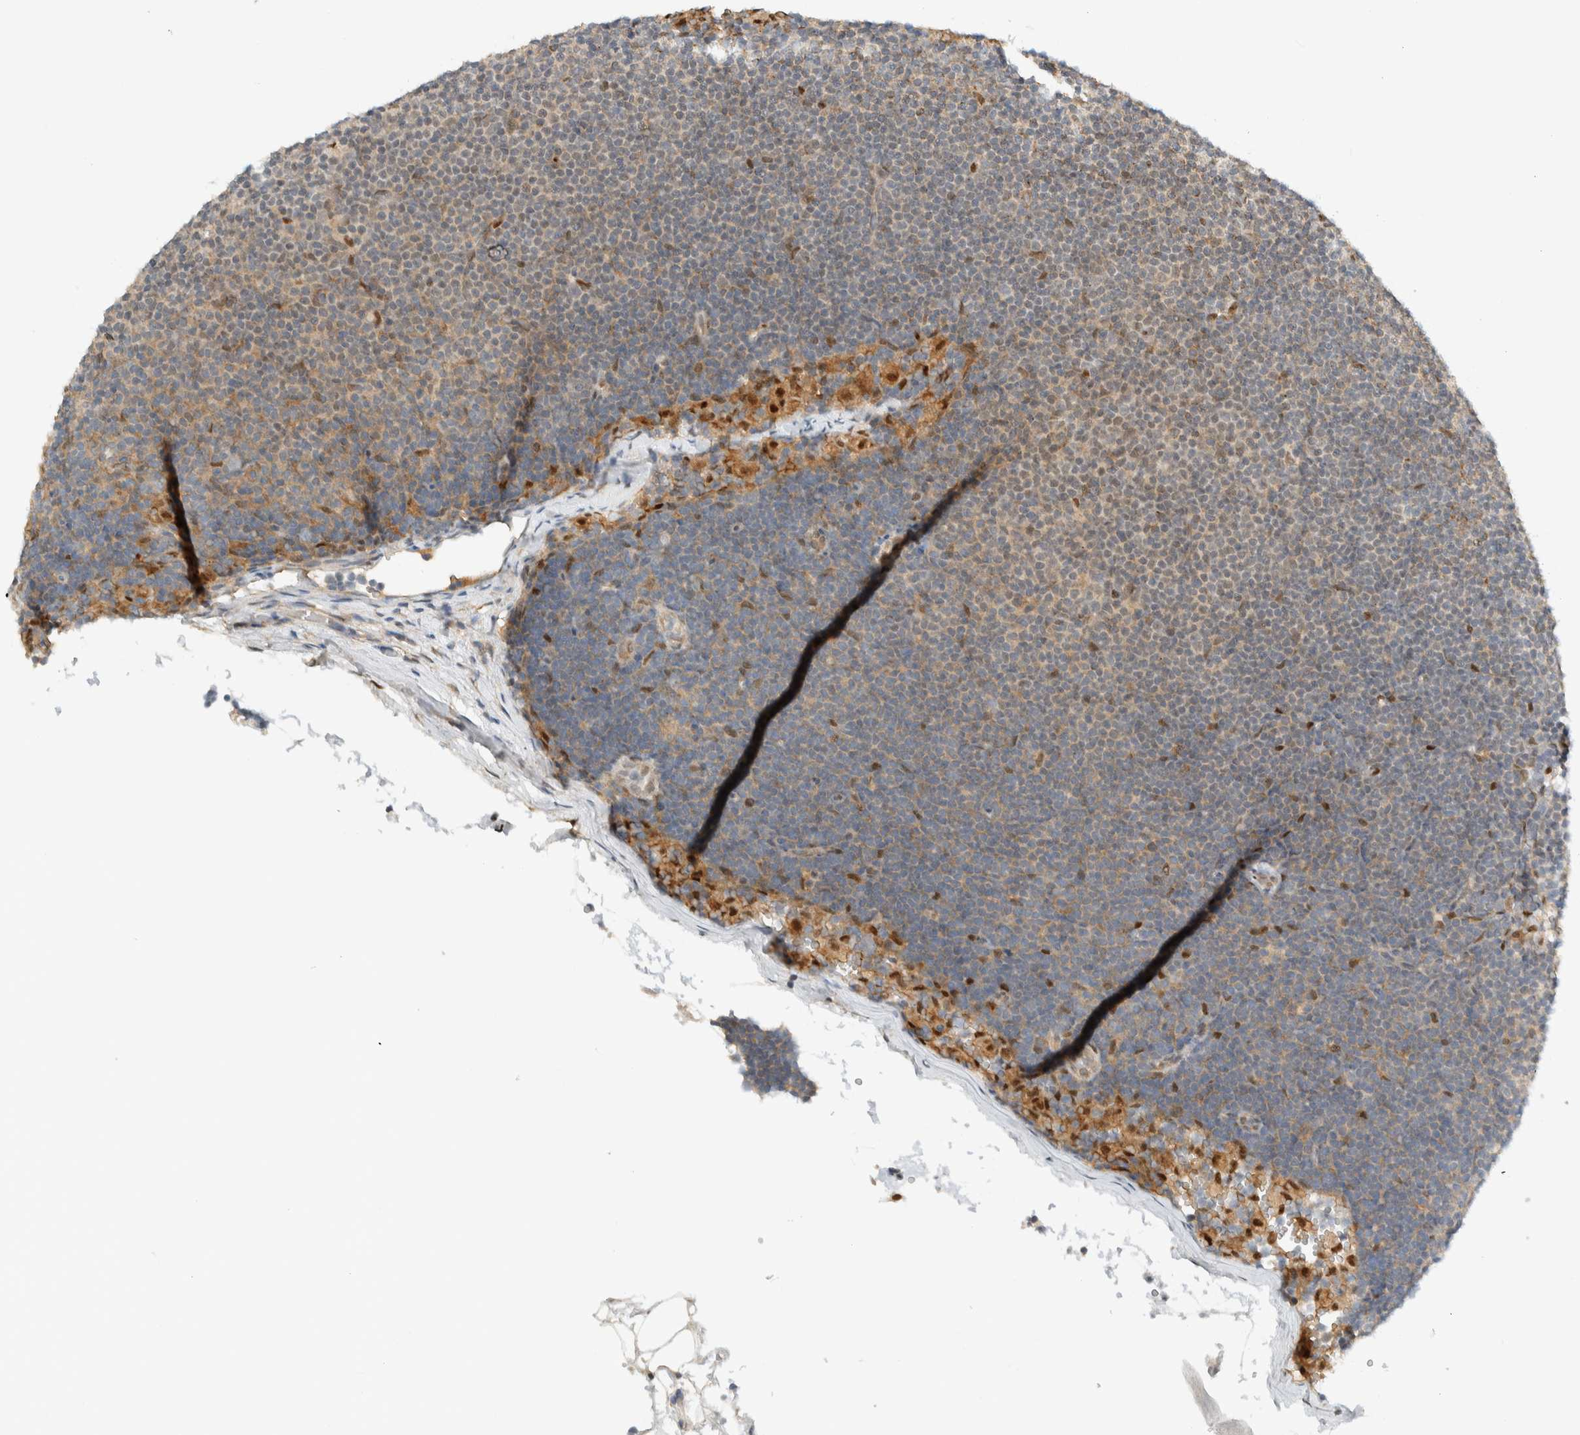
{"staining": {"intensity": "weak", "quantity": "<25%", "location": "cytoplasmic/membranous"}, "tissue": "lymphoma", "cell_type": "Tumor cells", "image_type": "cancer", "snomed": [{"axis": "morphology", "description": "Malignant lymphoma, non-Hodgkin's type, Low grade"}, {"axis": "topography", "description": "Lymph node"}], "caption": "A photomicrograph of lymphoma stained for a protein reveals no brown staining in tumor cells. (DAB (3,3'-diaminobenzidine) immunohistochemistry with hematoxylin counter stain).", "gene": "TFE3", "patient": {"sex": "female", "age": 53}}